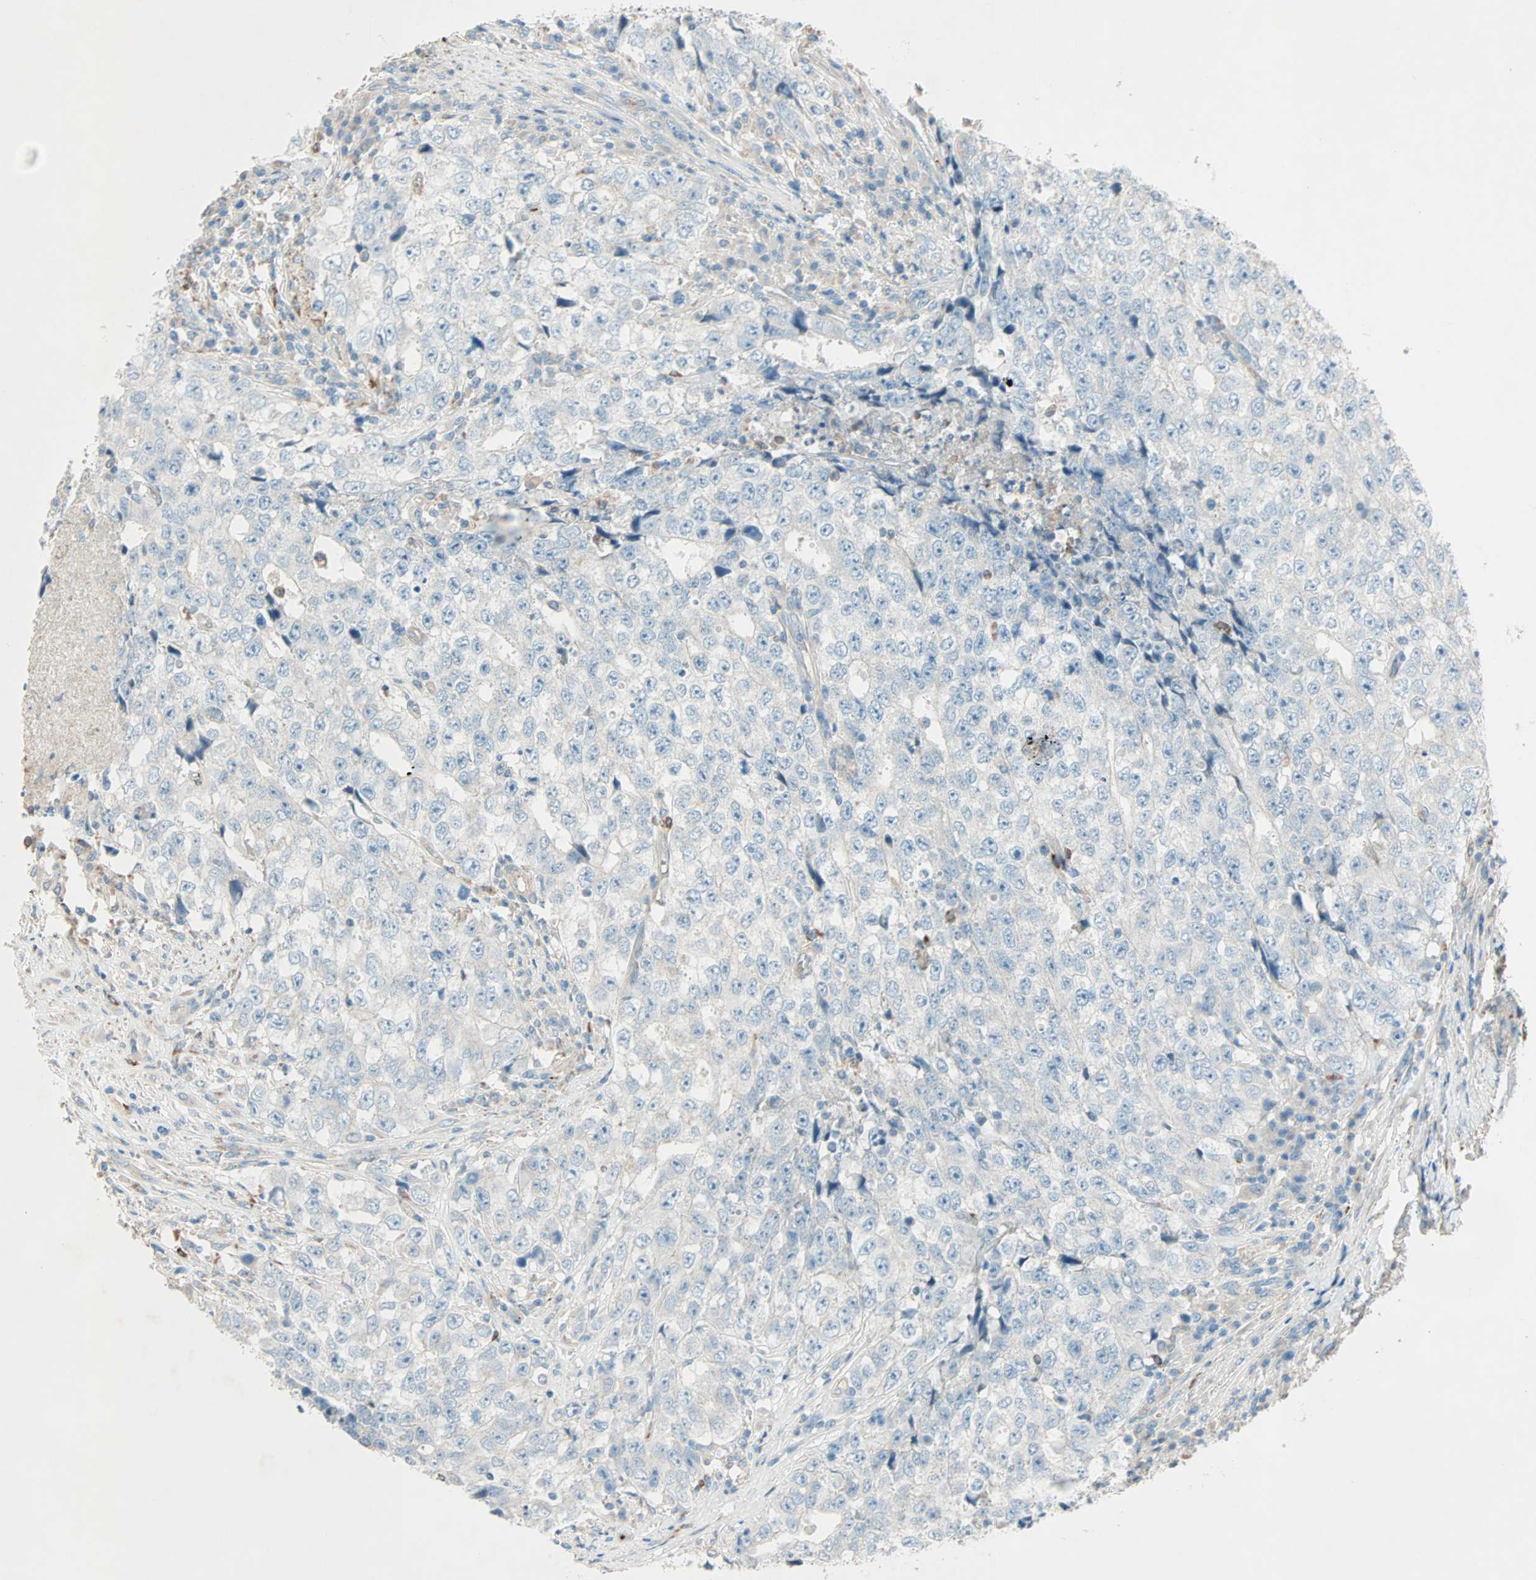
{"staining": {"intensity": "weak", "quantity": ">75%", "location": "cytoplasmic/membranous"}, "tissue": "testis cancer", "cell_type": "Tumor cells", "image_type": "cancer", "snomed": [{"axis": "morphology", "description": "Necrosis, NOS"}, {"axis": "morphology", "description": "Carcinoma, Embryonal, NOS"}, {"axis": "topography", "description": "Testis"}], "caption": "A high-resolution photomicrograph shows IHC staining of testis embryonal carcinoma, which displays weak cytoplasmic/membranous expression in about >75% of tumor cells.", "gene": "LY6G6F", "patient": {"sex": "male", "age": 19}}